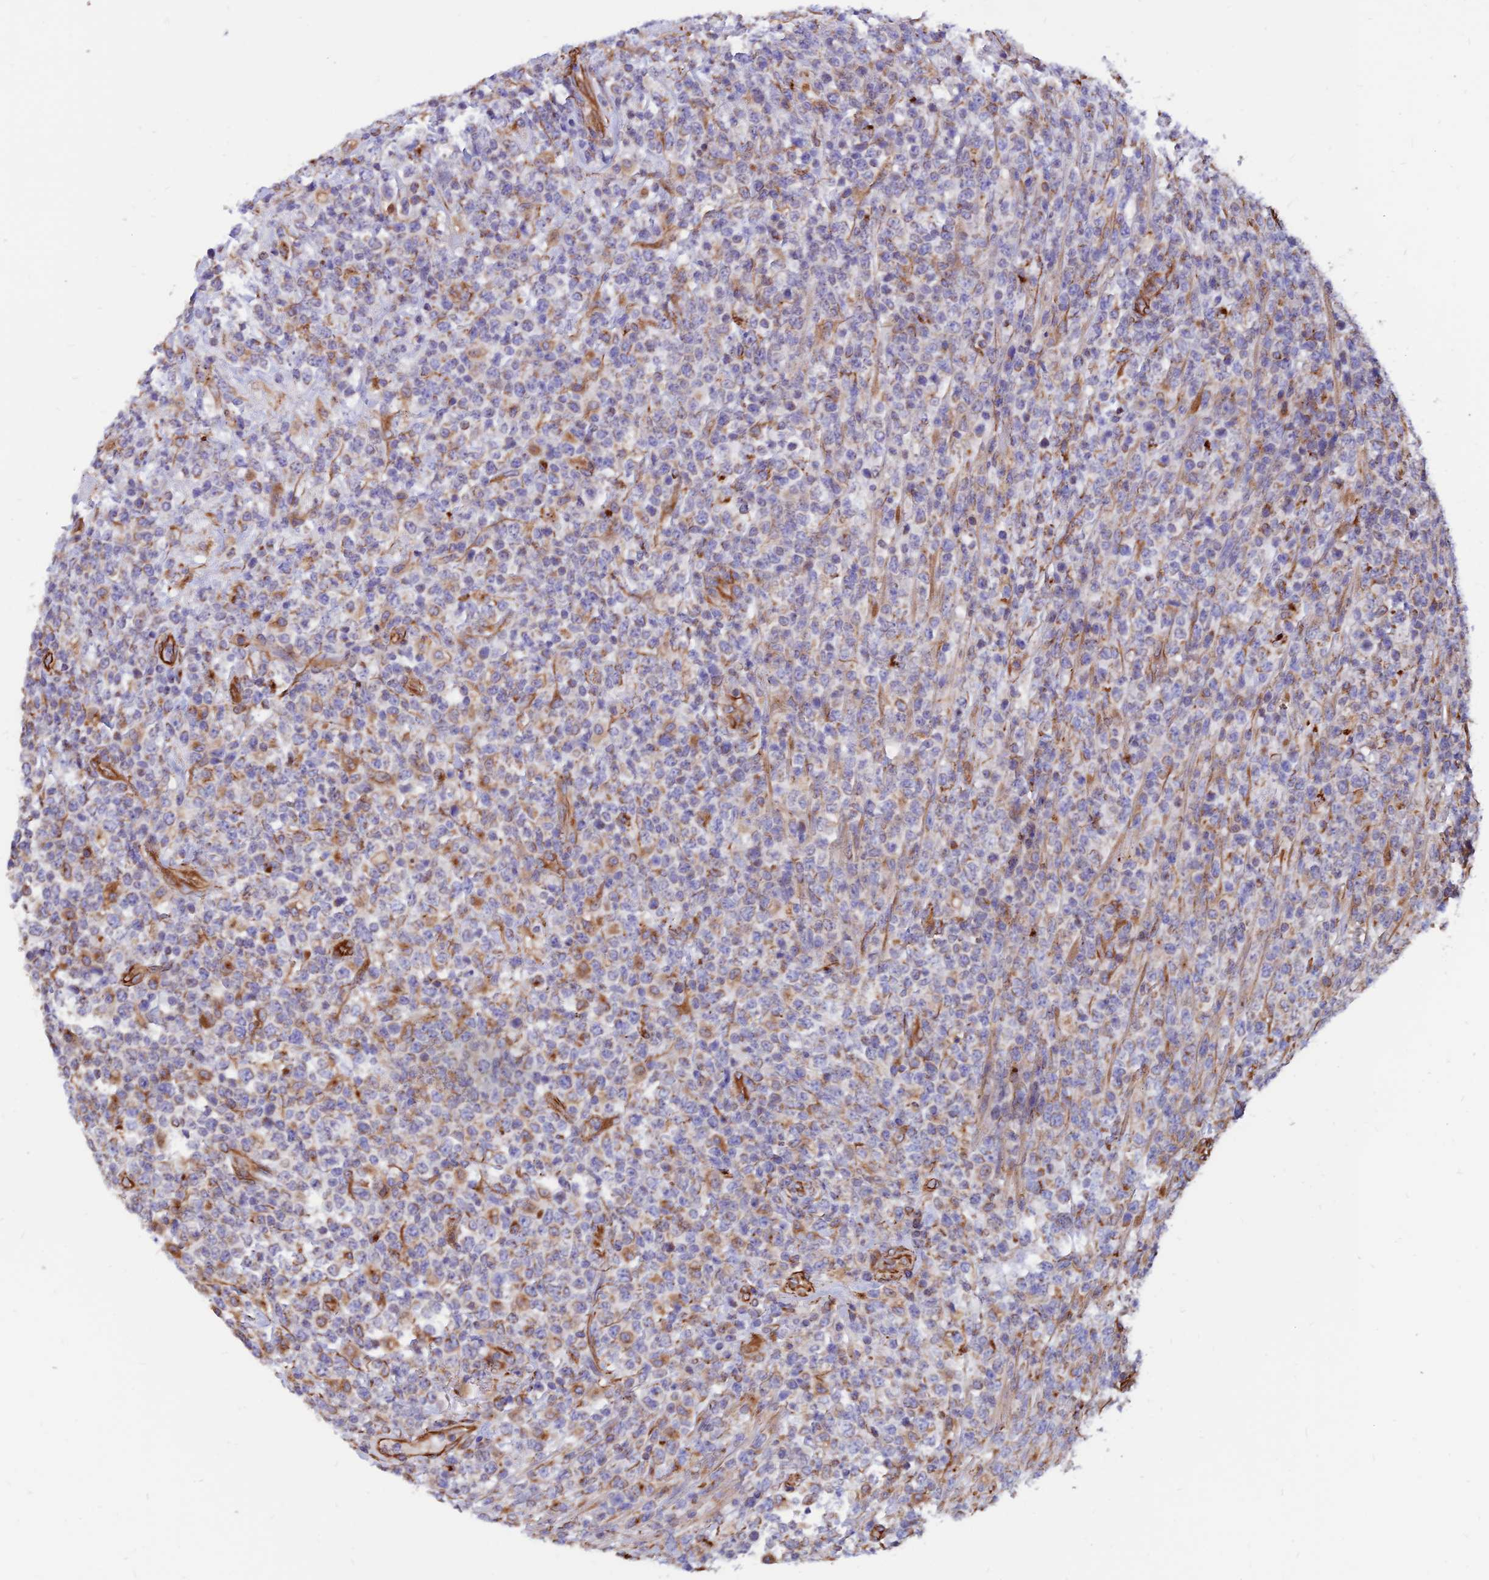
{"staining": {"intensity": "moderate", "quantity": "<25%", "location": "cytoplasmic/membranous"}, "tissue": "lymphoma", "cell_type": "Tumor cells", "image_type": "cancer", "snomed": [{"axis": "morphology", "description": "Malignant lymphoma, non-Hodgkin's type, High grade"}, {"axis": "topography", "description": "Colon"}], "caption": "The image demonstrates a brown stain indicating the presence of a protein in the cytoplasmic/membranous of tumor cells in lymphoma.", "gene": "CDK18", "patient": {"sex": "female", "age": 53}}